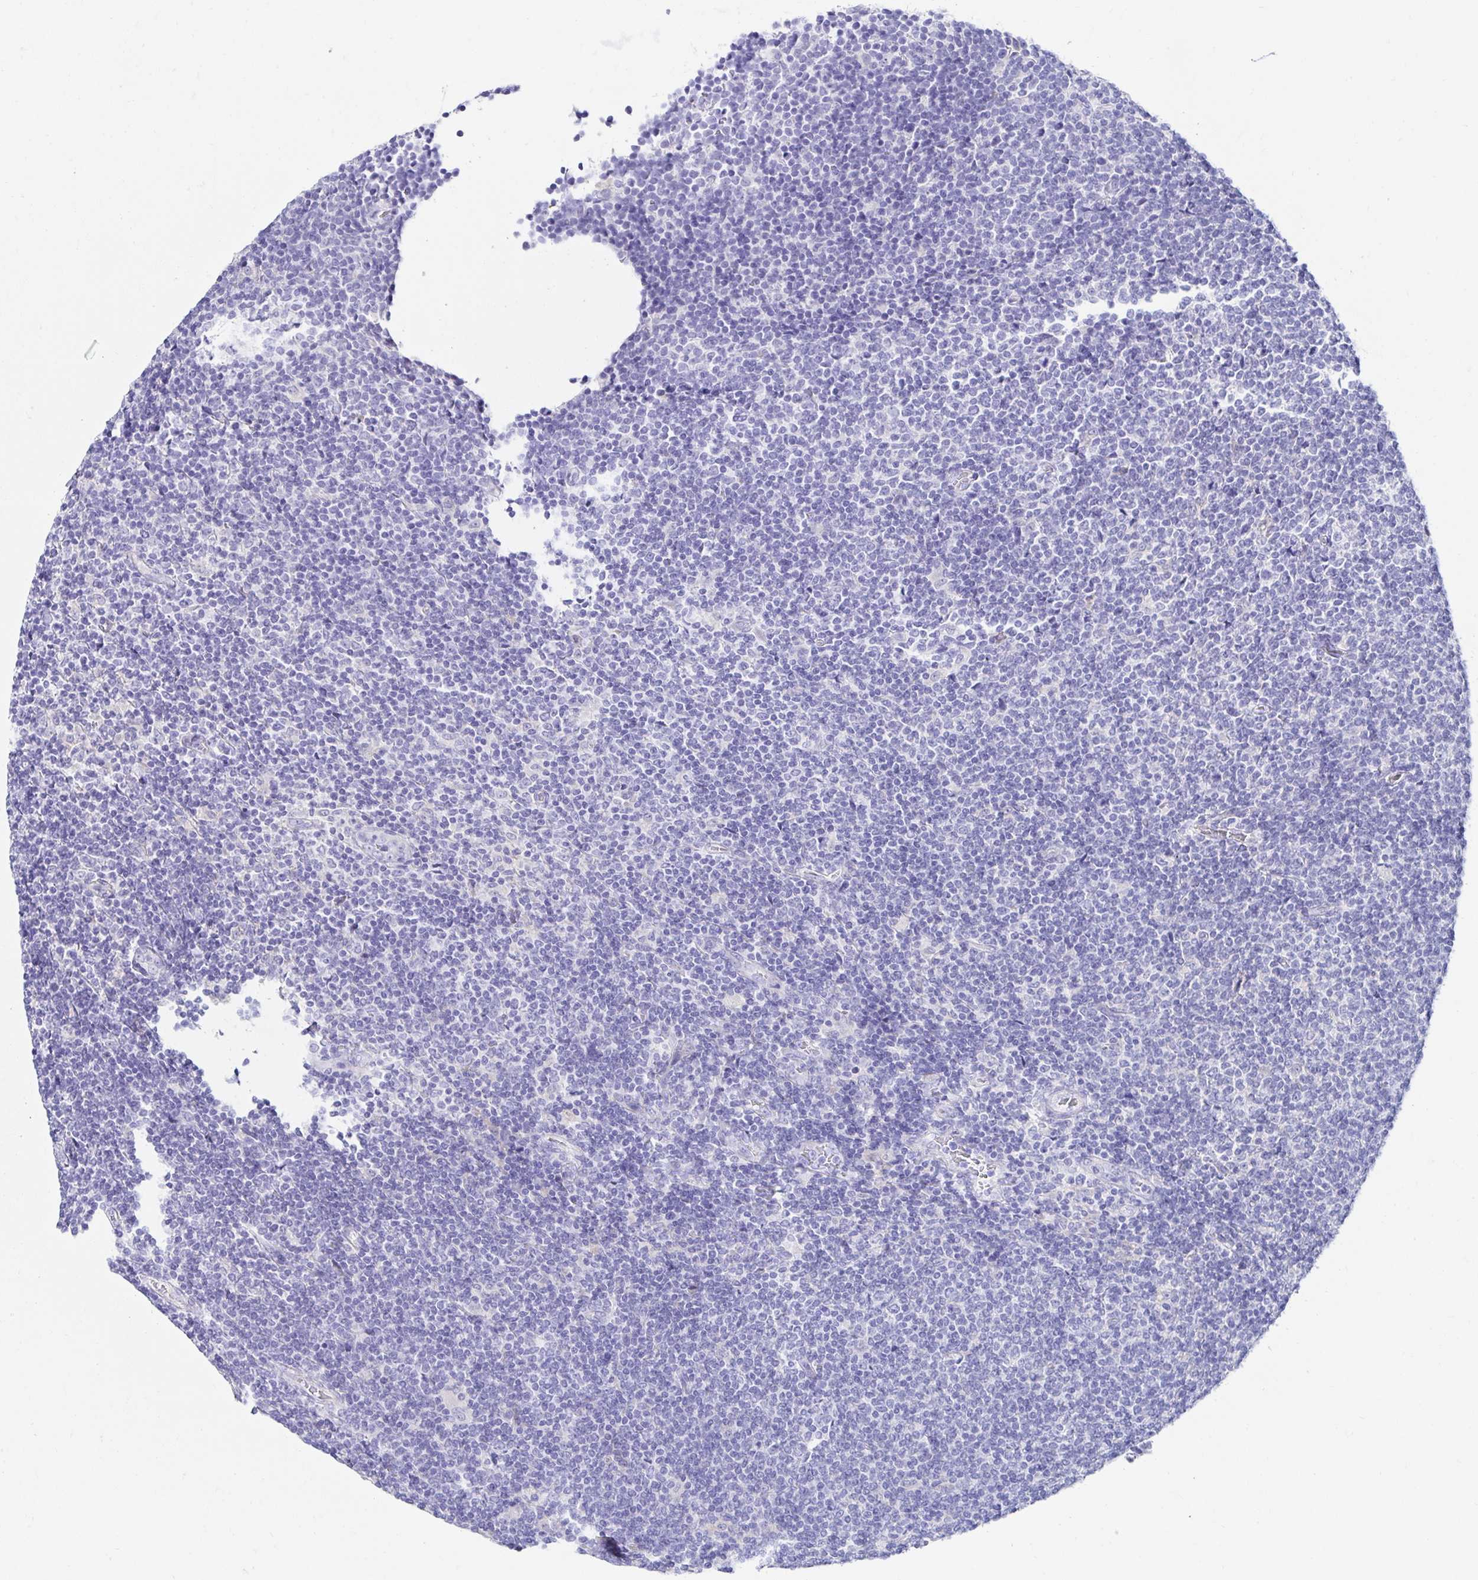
{"staining": {"intensity": "negative", "quantity": "none", "location": "none"}, "tissue": "lymphoma", "cell_type": "Tumor cells", "image_type": "cancer", "snomed": [{"axis": "morphology", "description": "Malignant lymphoma, non-Hodgkin's type, Low grade"}, {"axis": "topography", "description": "Lymph node"}], "caption": "Immunohistochemistry histopathology image of lymphoma stained for a protein (brown), which displays no expression in tumor cells.", "gene": "CA9", "patient": {"sex": "male", "age": 52}}